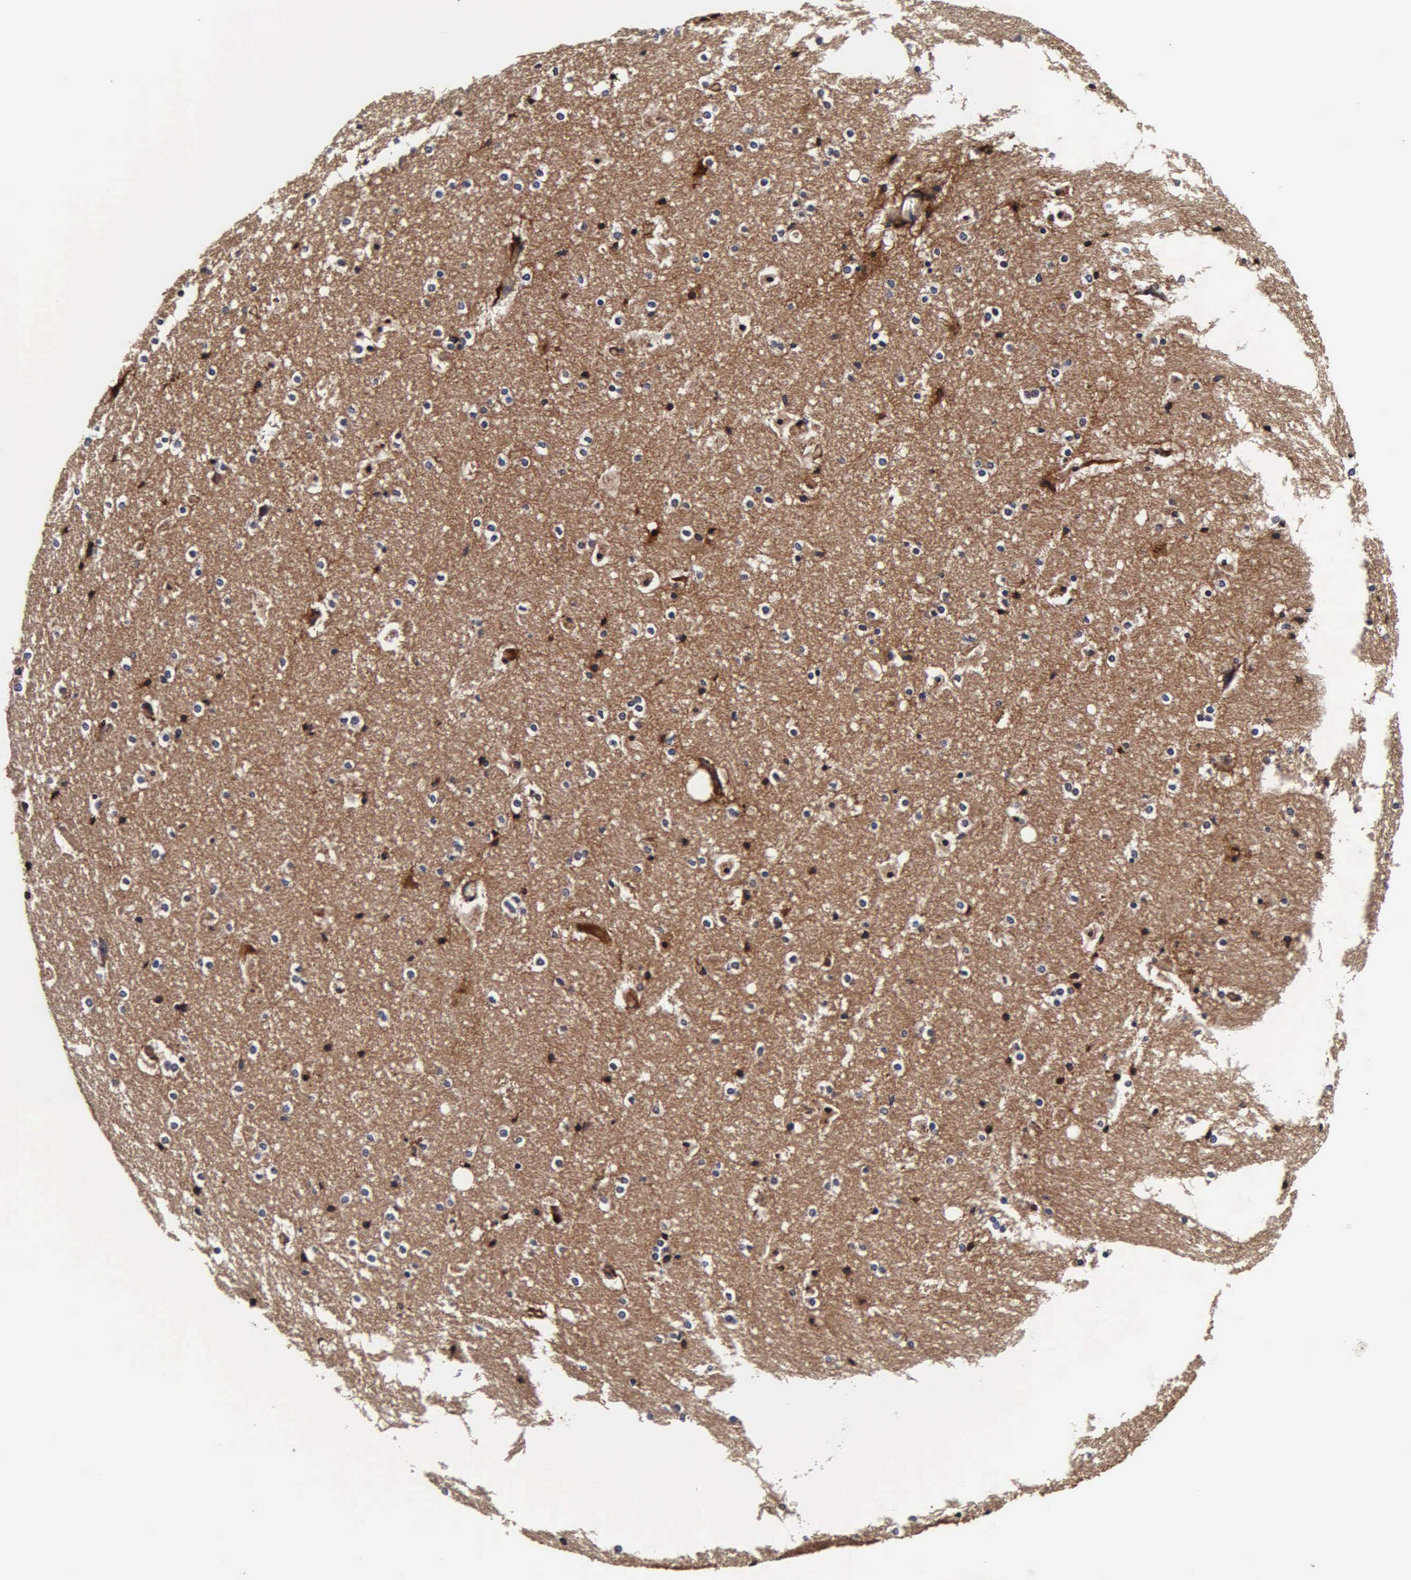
{"staining": {"intensity": "negative", "quantity": "none", "location": "none"}, "tissue": "hippocampus", "cell_type": "Glial cells", "image_type": "normal", "snomed": [{"axis": "morphology", "description": "Normal tissue, NOS"}, {"axis": "topography", "description": "Hippocampus"}], "caption": "Immunohistochemical staining of normal hippocampus demonstrates no significant staining in glial cells. The staining was performed using DAB (3,3'-diaminobenzidine) to visualize the protein expression in brown, while the nuclei were stained in blue with hematoxylin (Magnification: 20x).", "gene": "CST3", "patient": {"sex": "female", "age": 19}}